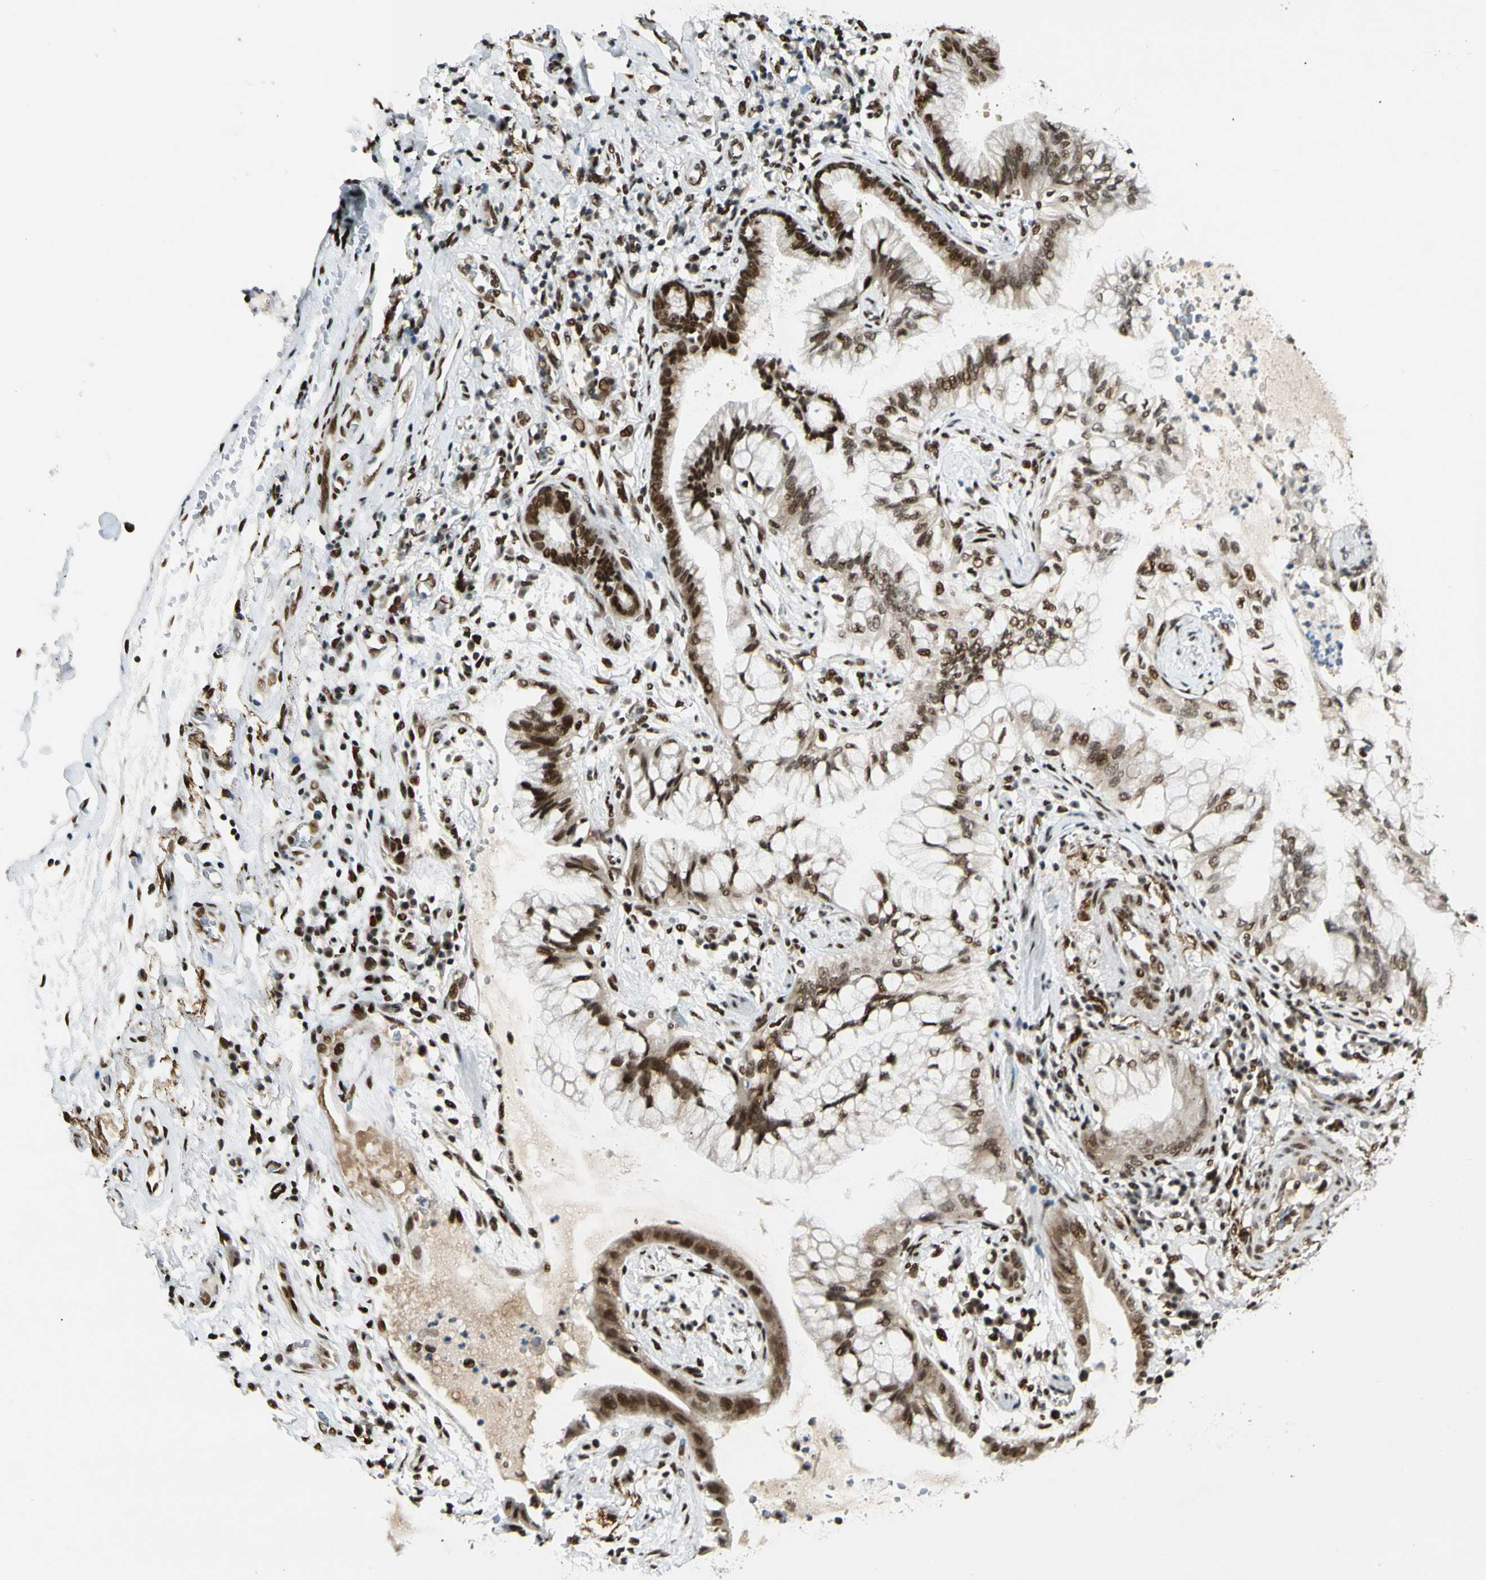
{"staining": {"intensity": "strong", "quantity": ">75%", "location": "nuclear"}, "tissue": "lung cancer", "cell_type": "Tumor cells", "image_type": "cancer", "snomed": [{"axis": "morphology", "description": "Adenocarcinoma, NOS"}, {"axis": "topography", "description": "Lung"}], "caption": "Strong nuclear expression is appreciated in about >75% of tumor cells in lung cancer.", "gene": "FUS", "patient": {"sex": "female", "age": 70}}